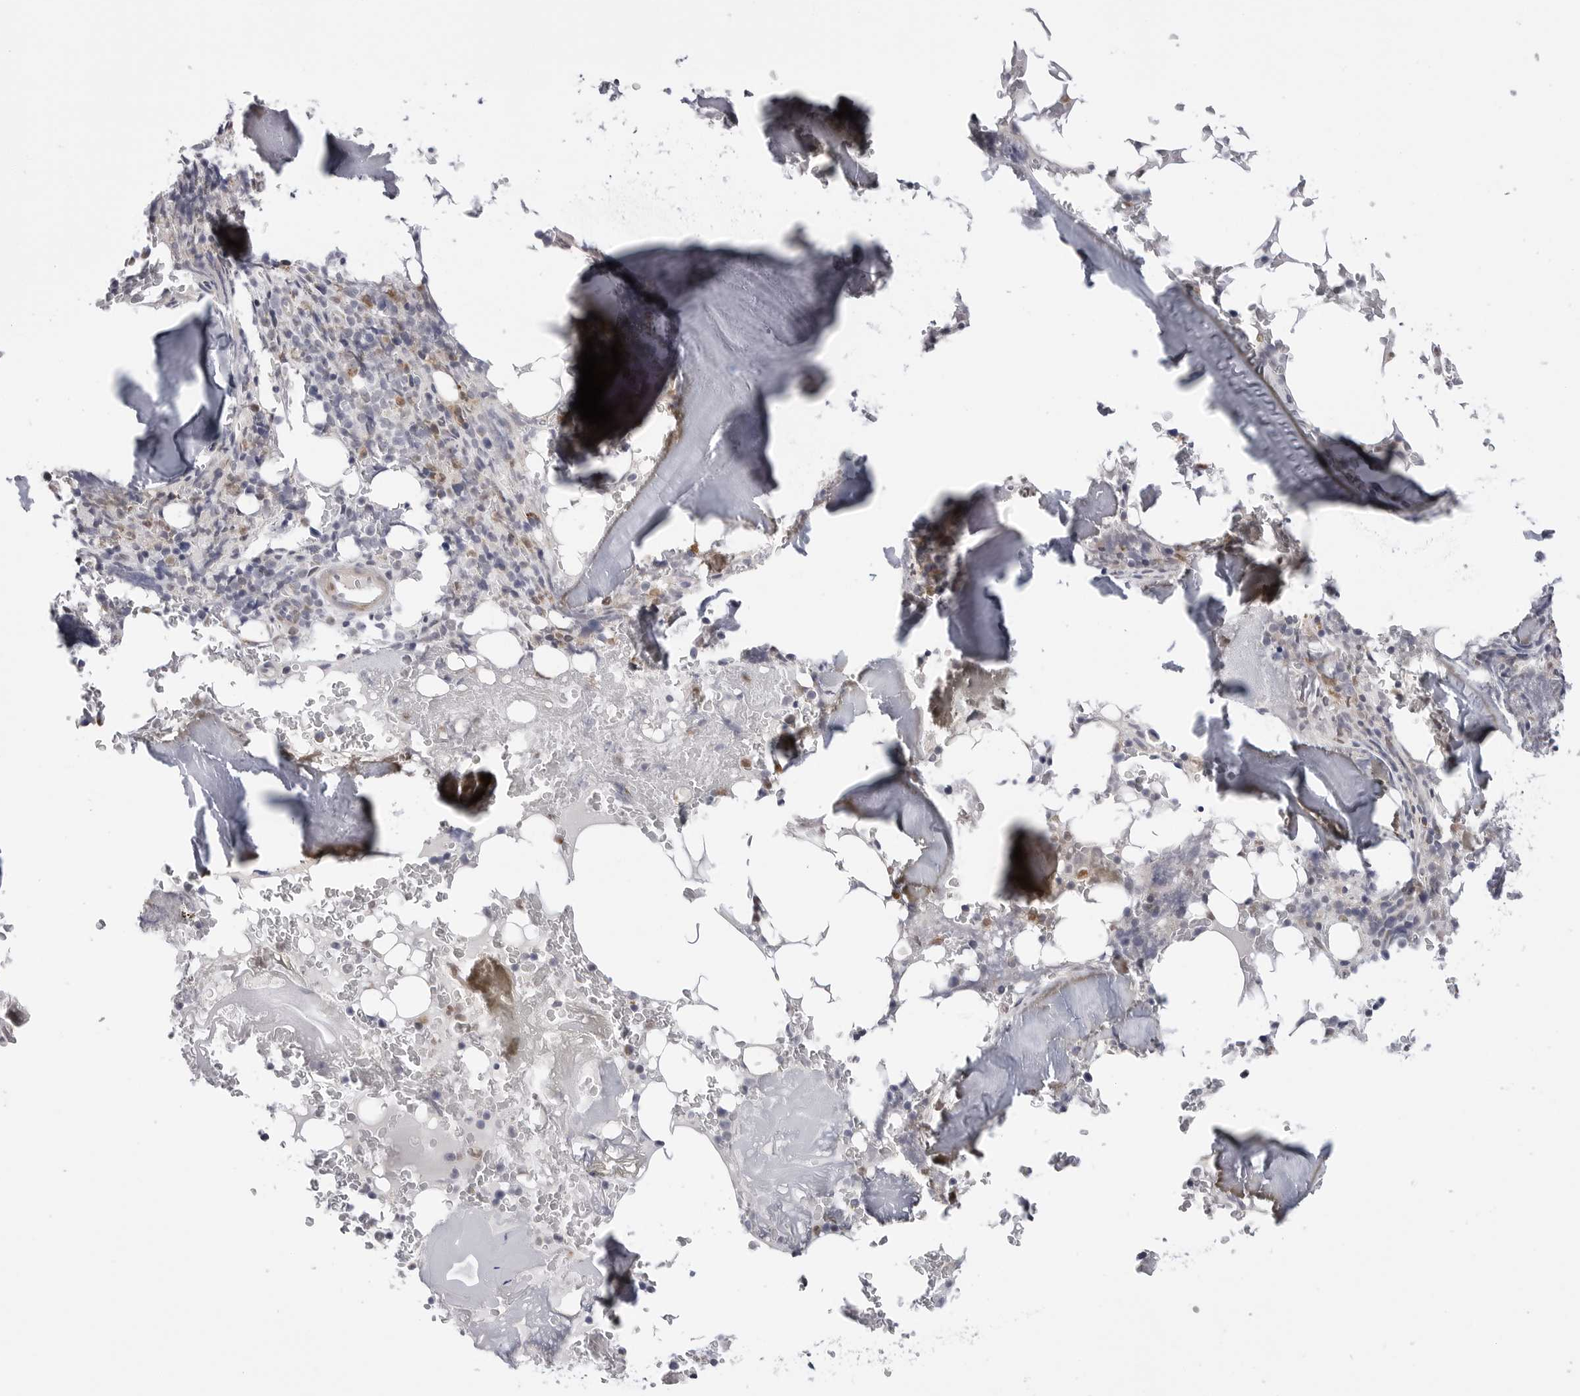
{"staining": {"intensity": "moderate", "quantity": "<25%", "location": "cytoplasmic/membranous"}, "tissue": "bone marrow", "cell_type": "Hematopoietic cells", "image_type": "normal", "snomed": [{"axis": "morphology", "description": "Normal tissue, NOS"}, {"axis": "topography", "description": "Bone marrow"}], "caption": "A photomicrograph showing moderate cytoplasmic/membranous positivity in approximately <25% of hematopoietic cells in unremarkable bone marrow, as visualized by brown immunohistochemical staining.", "gene": "CDK20", "patient": {"sex": "male", "age": 58}}